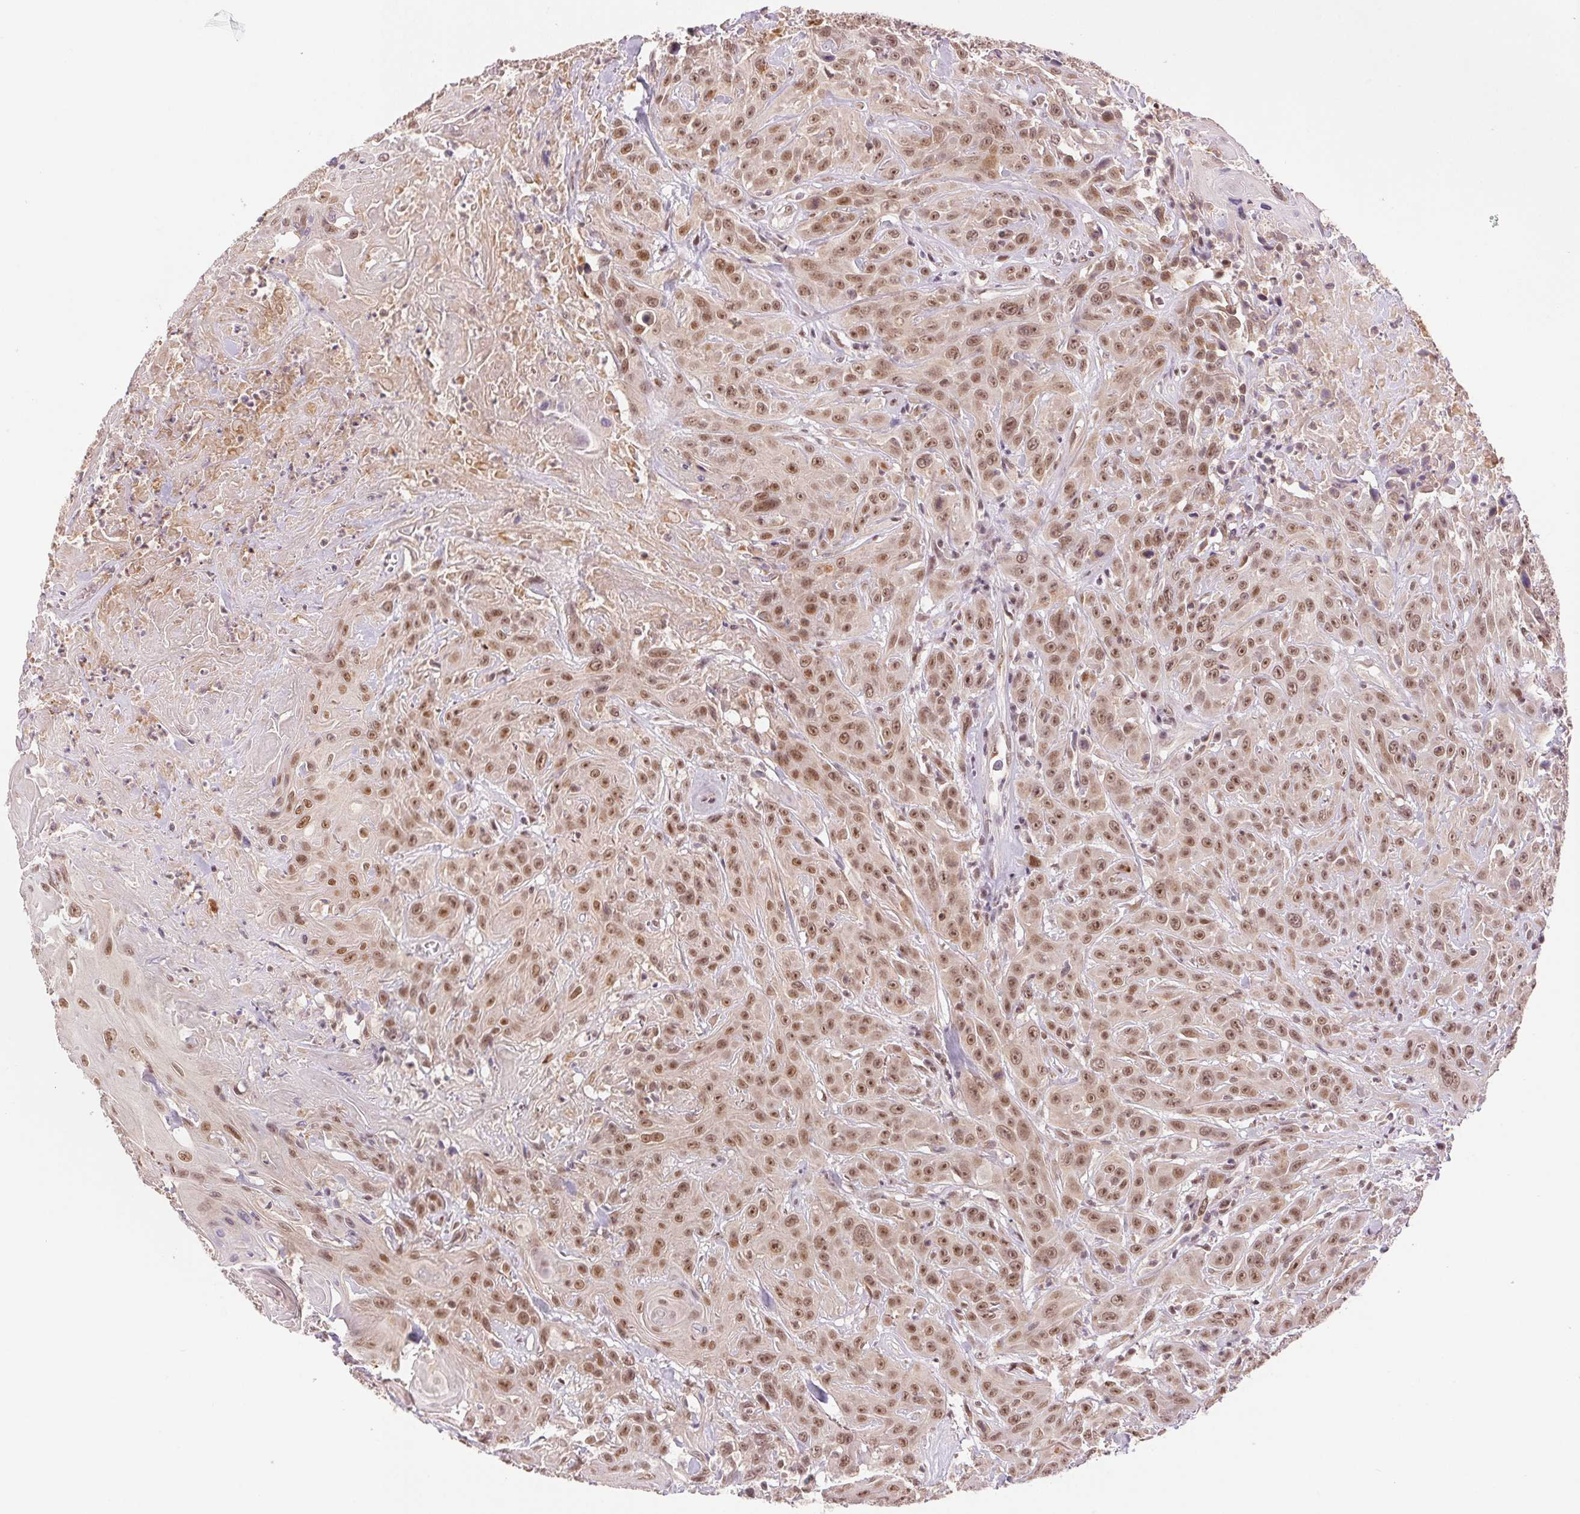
{"staining": {"intensity": "moderate", "quantity": ">75%", "location": "nuclear"}, "tissue": "head and neck cancer", "cell_type": "Tumor cells", "image_type": "cancer", "snomed": [{"axis": "morphology", "description": "Squamous cell carcinoma, NOS"}, {"axis": "topography", "description": "Skin"}, {"axis": "topography", "description": "Head-Neck"}], "caption": "Moderate nuclear positivity is seen in about >75% of tumor cells in head and neck cancer.", "gene": "GRHL3", "patient": {"sex": "male", "age": 80}}